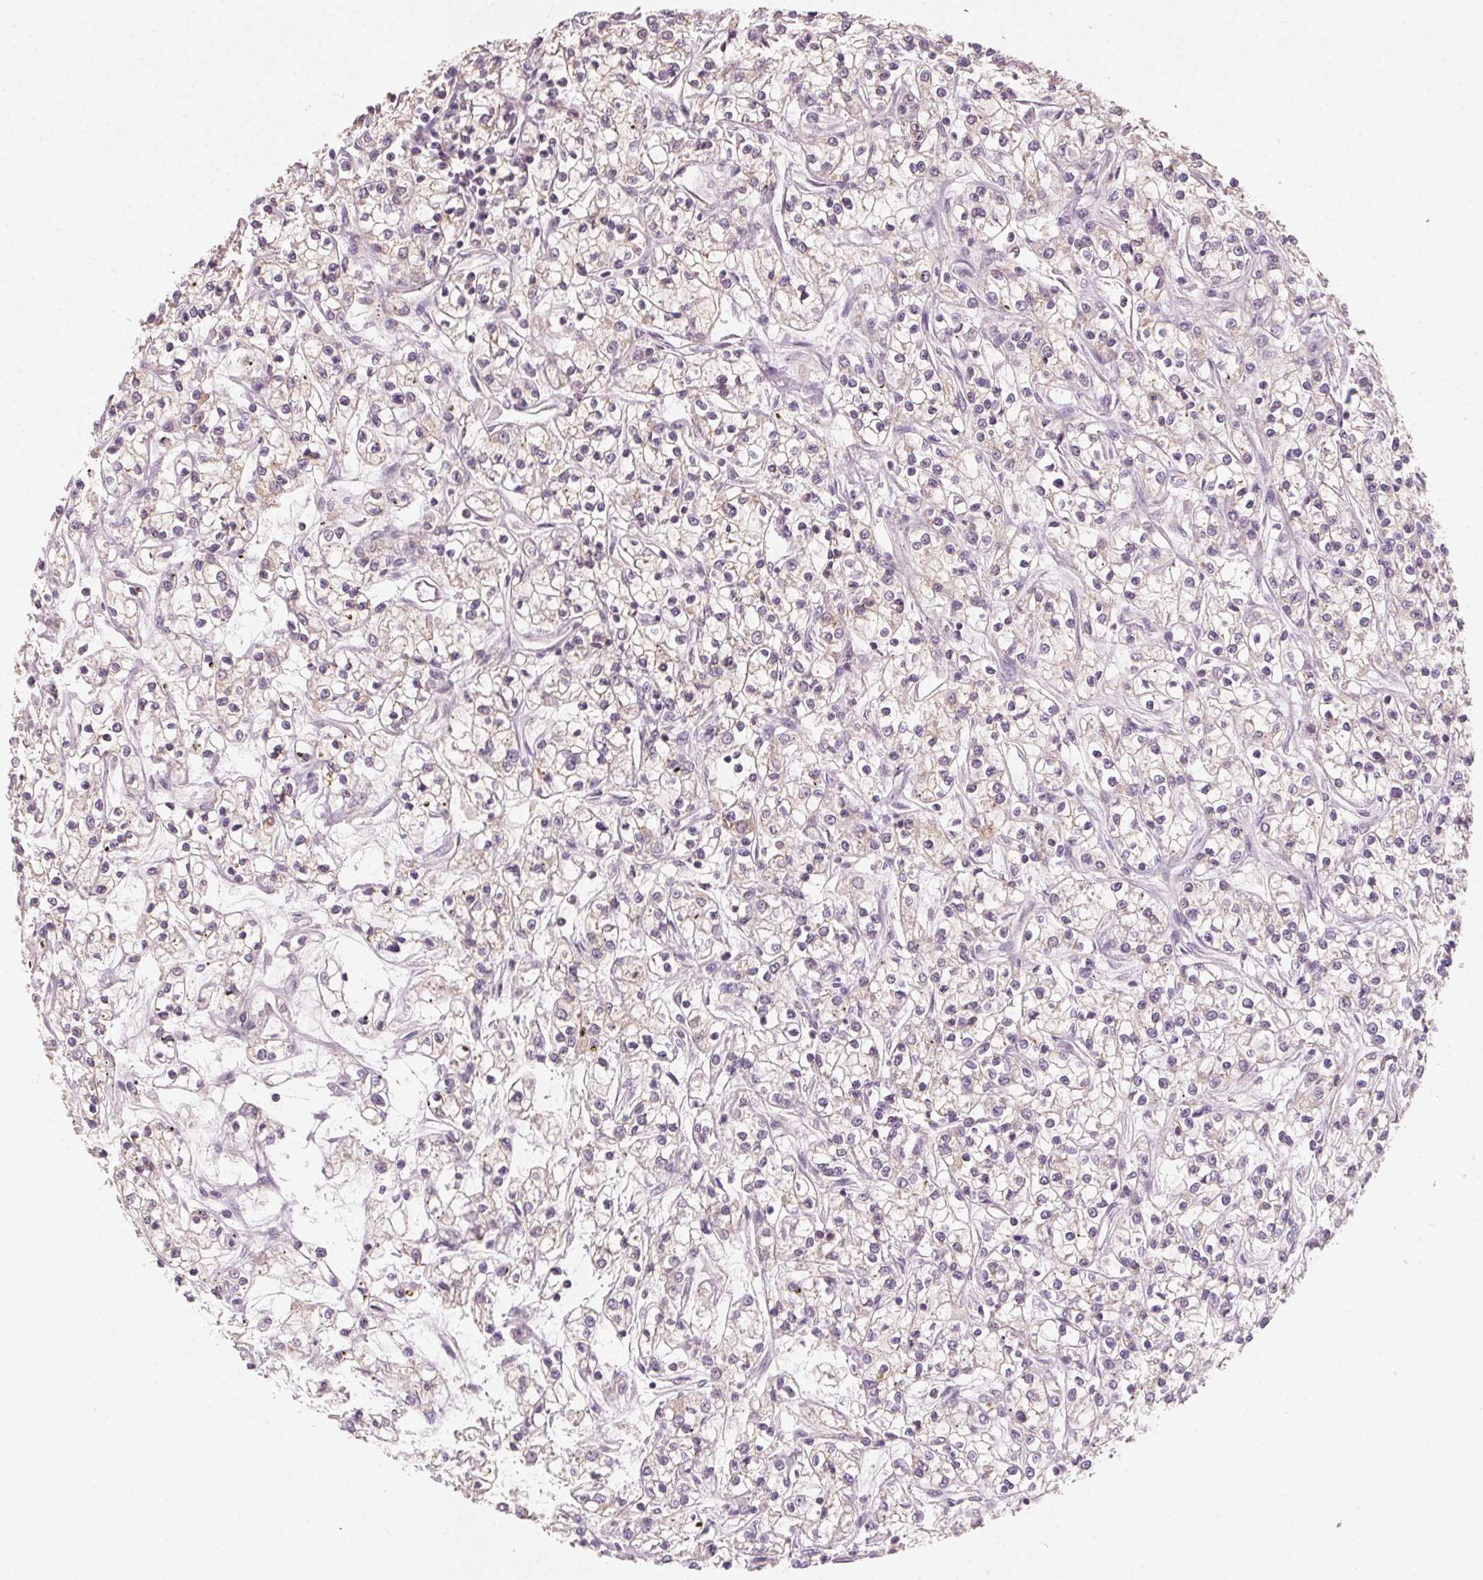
{"staining": {"intensity": "negative", "quantity": "none", "location": "none"}, "tissue": "renal cancer", "cell_type": "Tumor cells", "image_type": "cancer", "snomed": [{"axis": "morphology", "description": "Adenocarcinoma, NOS"}, {"axis": "topography", "description": "Kidney"}], "caption": "A histopathology image of renal cancer stained for a protein shows no brown staining in tumor cells.", "gene": "AP1S1", "patient": {"sex": "female", "age": 59}}